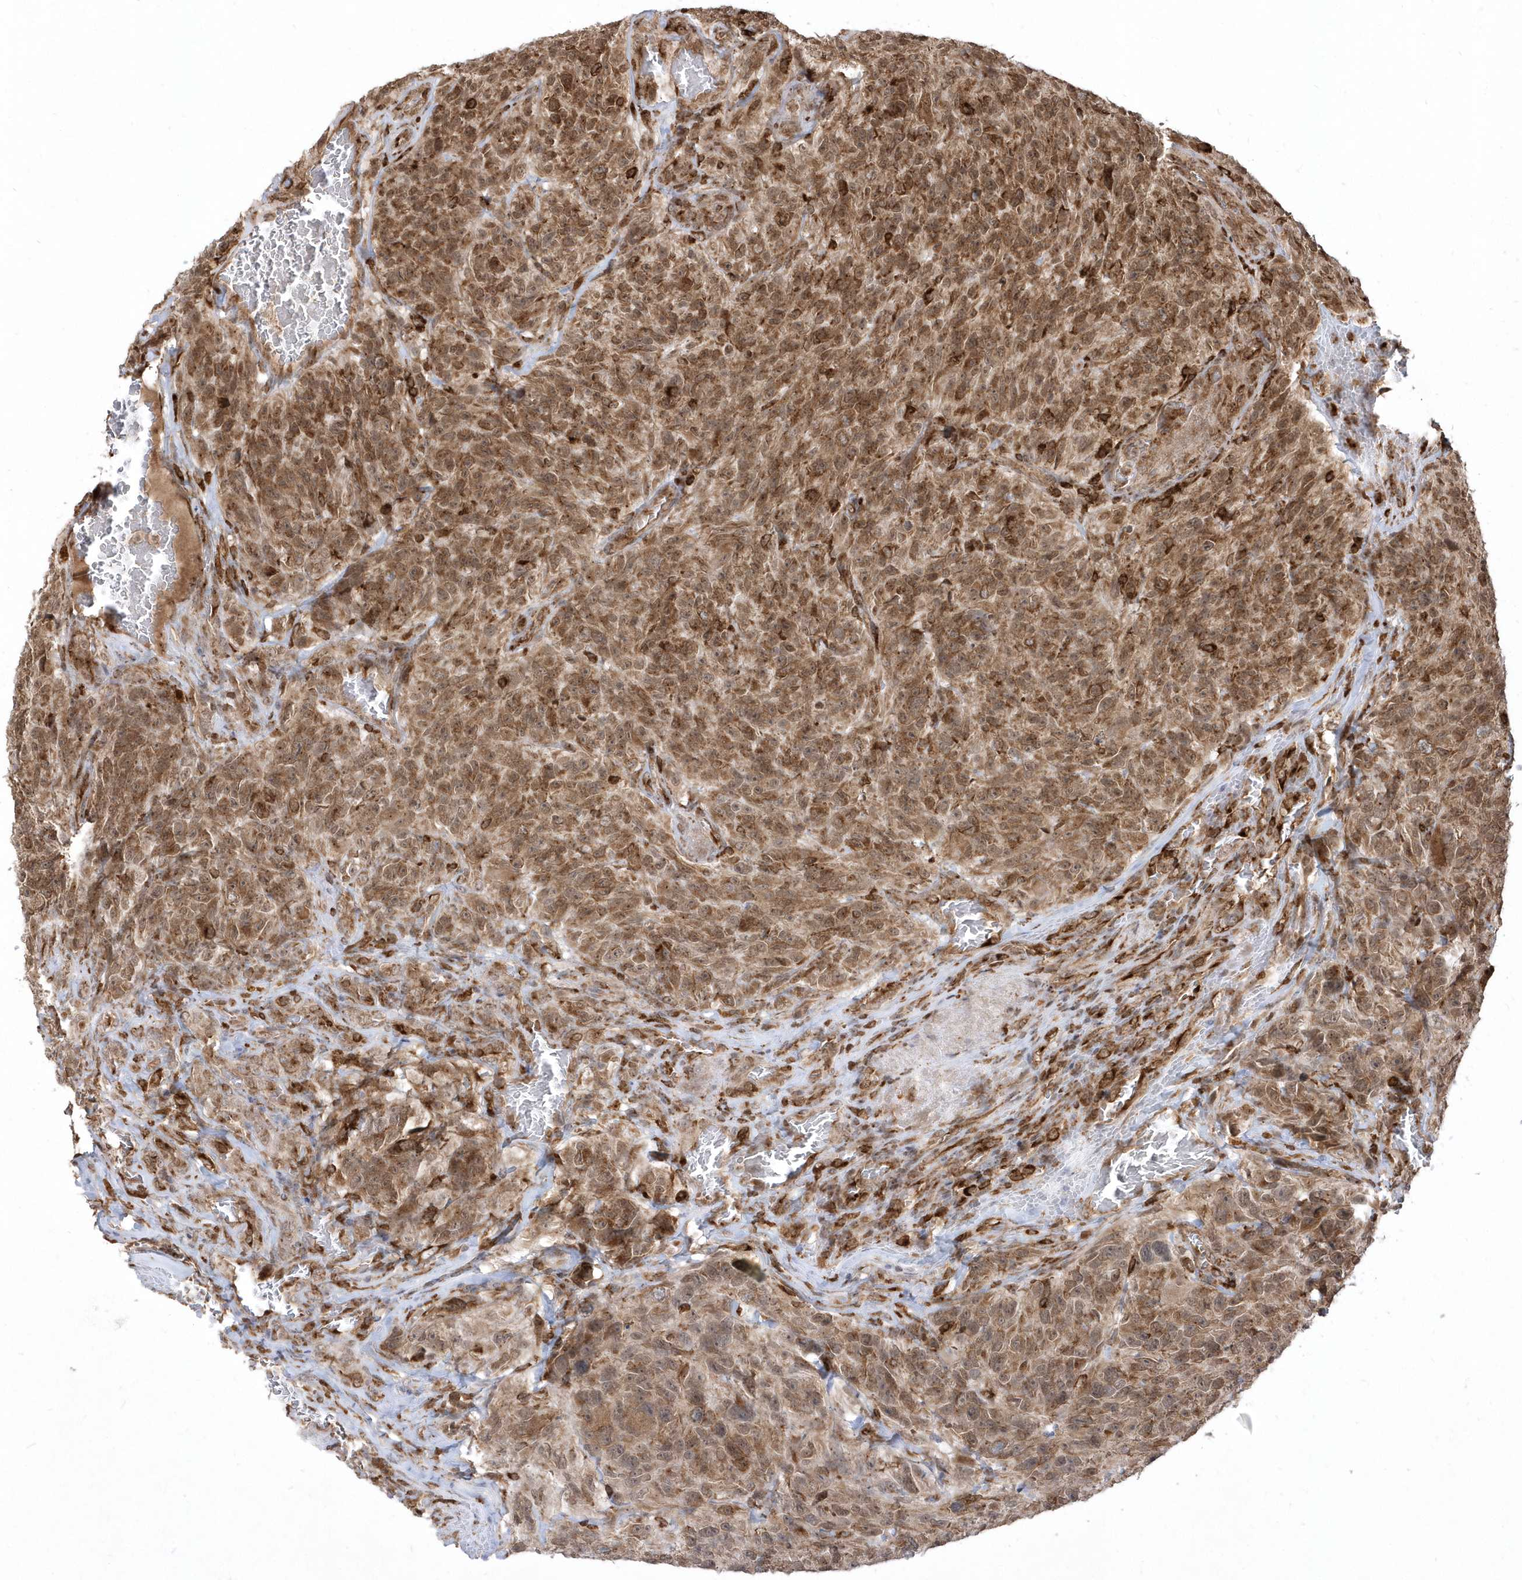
{"staining": {"intensity": "moderate", "quantity": ">75%", "location": "cytoplasmic/membranous,nuclear"}, "tissue": "glioma", "cell_type": "Tumor cells", "image_type": "cancer", "snomed": [{"axis": "morphology", "description": "Glioma, malignant, High grade"}, {"axis": "topography", "description": "Brain"}], "caption": "Immunohistochemical staining of malignant glioma (high-grade) displays moderate cytoplasmic/membranous and nuclear protein staining in approximately >75% of tumor cells. The staining was performed using DAB, with brown indicating positive protein expression. Nuclei are stained blue with hematoxylin.", "gene": "EPC2", "patient": {"sex": "male", "age": 69}}